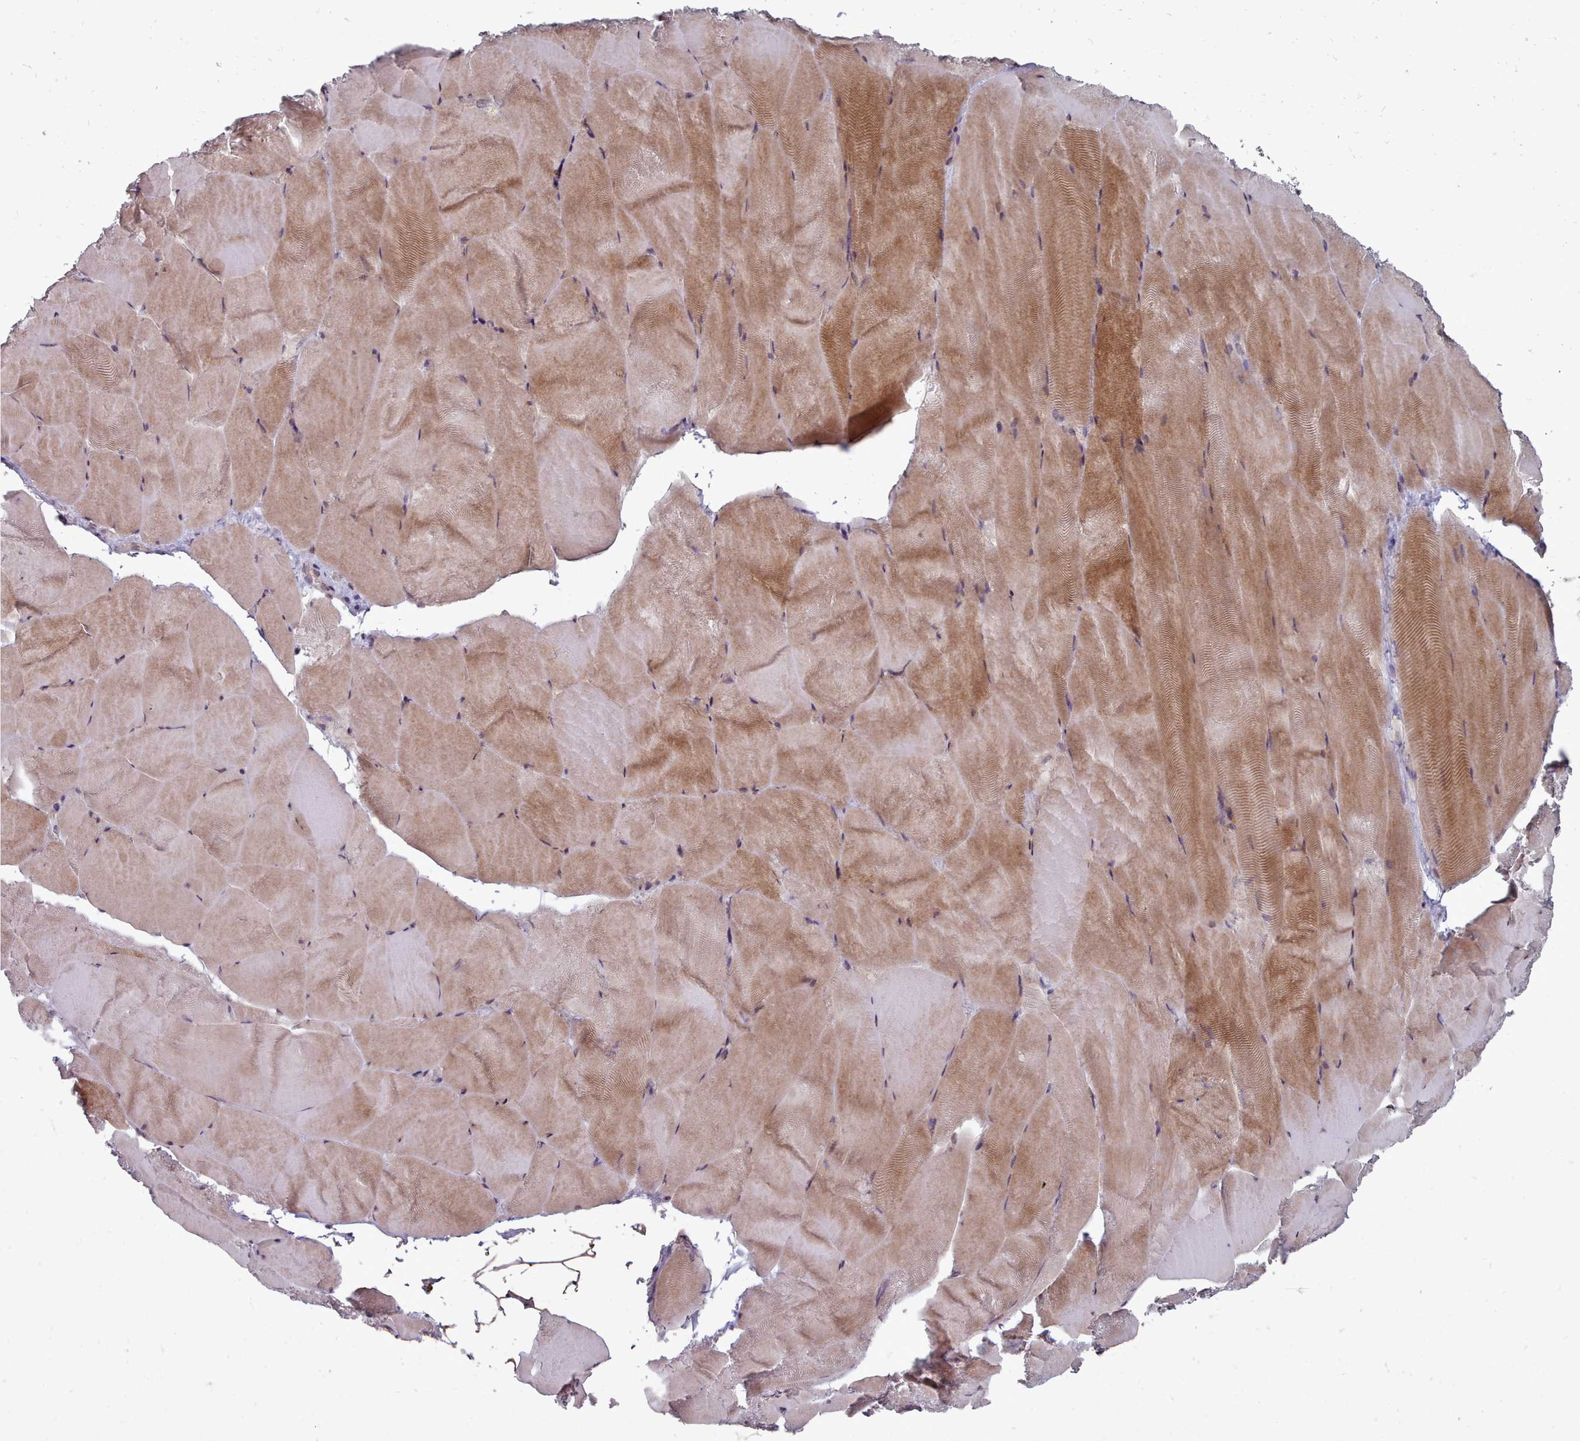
{"staining": {"intensity": "moderate", "quantity": "25%-75%", "location": "cytoplasmic/membranous"}, "tissue": "skeletal muscle", "cell_type": "Myocytes", "image_type": "normal", "snomed": [{"axis": "morphology", "description": "Normal tissue, NOS"}, {"axis": "topography", "description": "Skeletal muscle"}], "caption": "Brown immunohistochemical staining in benign skeletal muscle demonstrates moderate cytoplasmic/membranous expression in approximately 25%-75% of myocytes.", "gene": "ACKR3", "patient": {"sex": "female", "age": 64}}